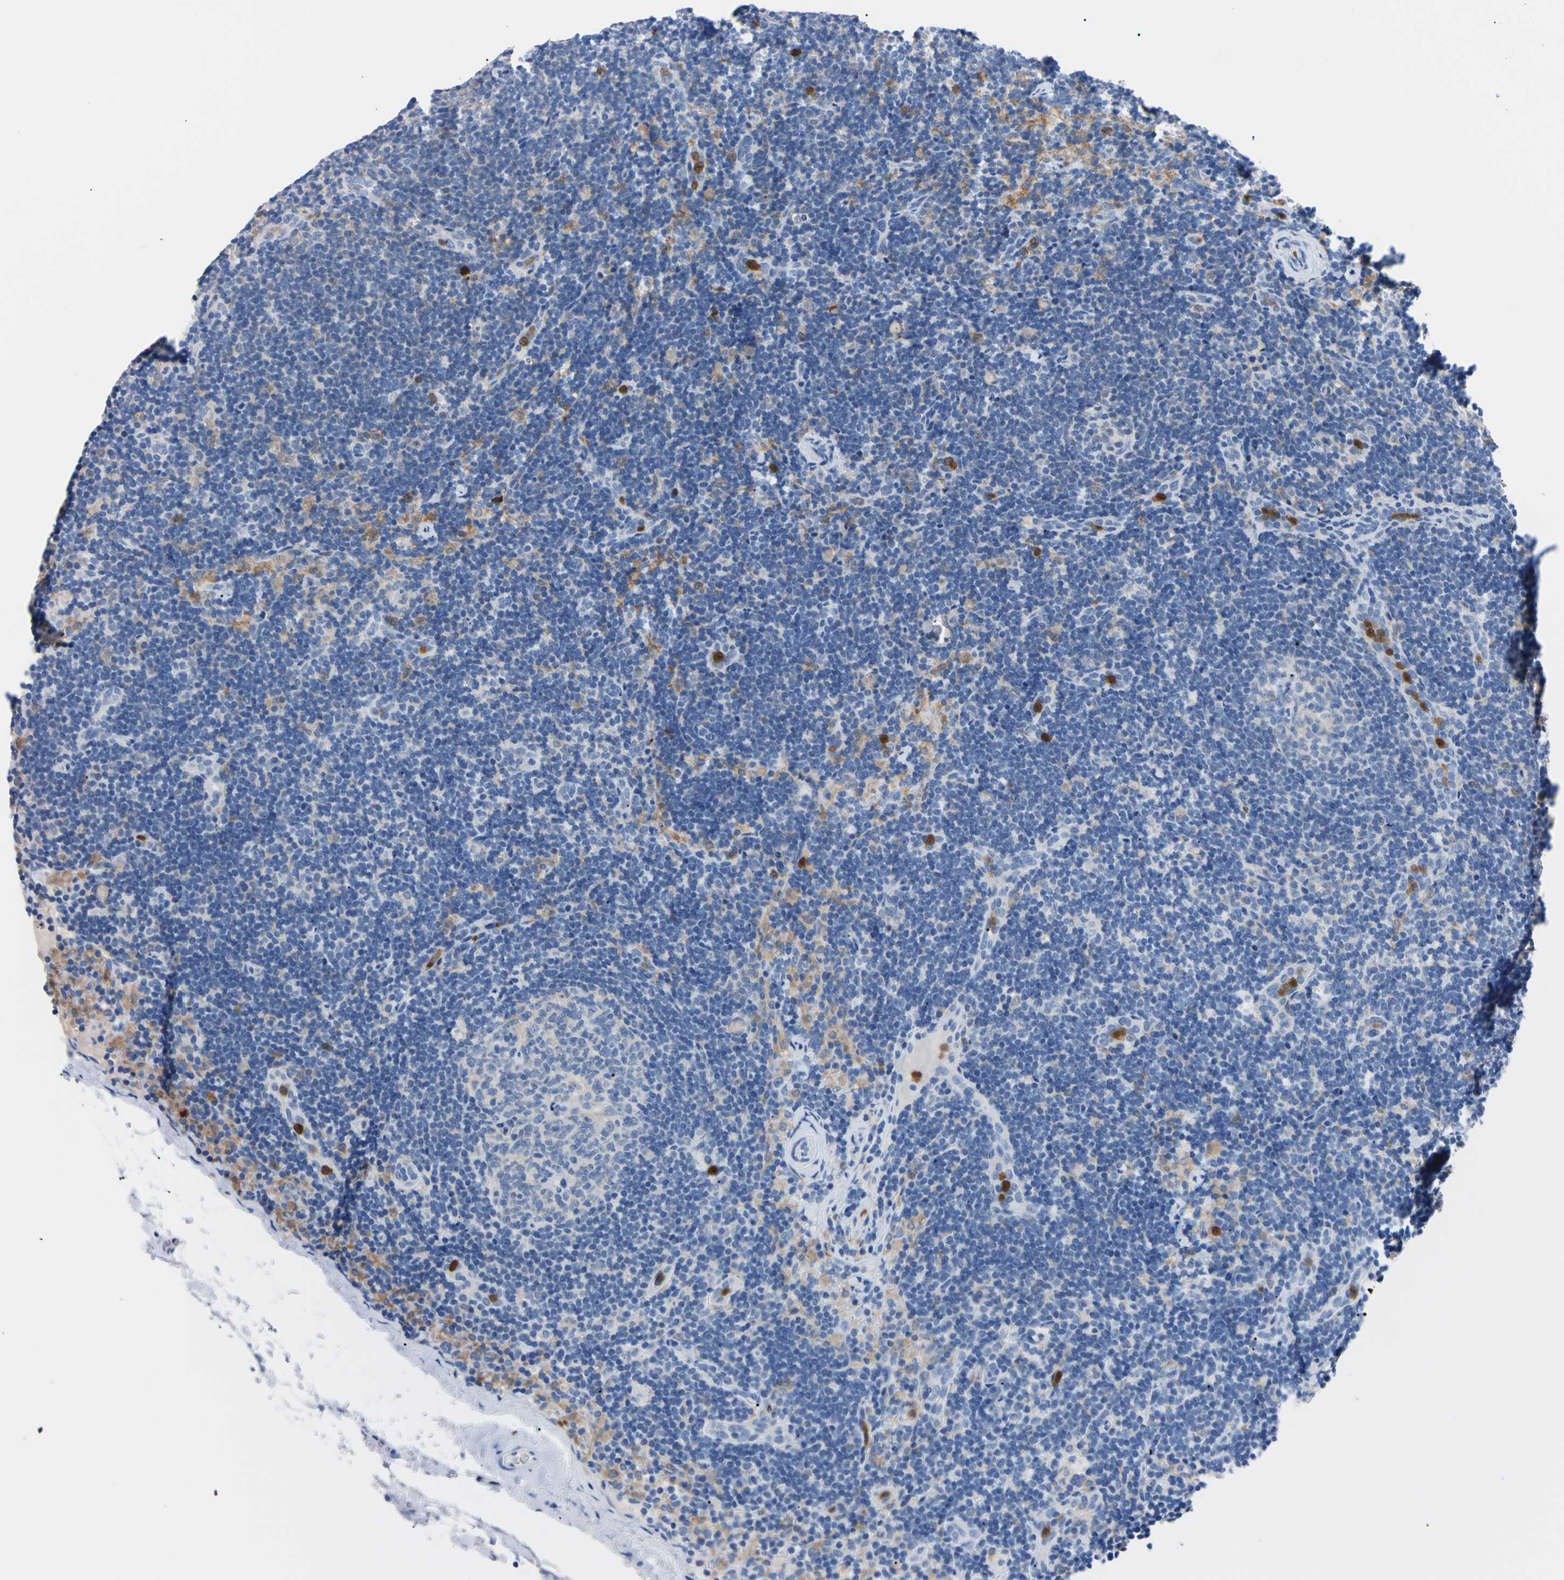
{"staining": {"intensity": "moderate", "quantity": "<25%", "location": "none"}, "tissue": "lymph node", "cell_type": "Germinal center cells", "image_type": "normal", "snomed": [{"axis": "morphology", "description": "Normal tissue, NOS"}, {"axis": "topography", "description": "Lymph node"}], "caption": "The image demonstrates immunohistochemical staining of normal lymph node. There is moderate None staining is appreciated in about <25% of germinal center cells.", "gene": "NCF4", "patient": {"sex": "female", "age": 14}}